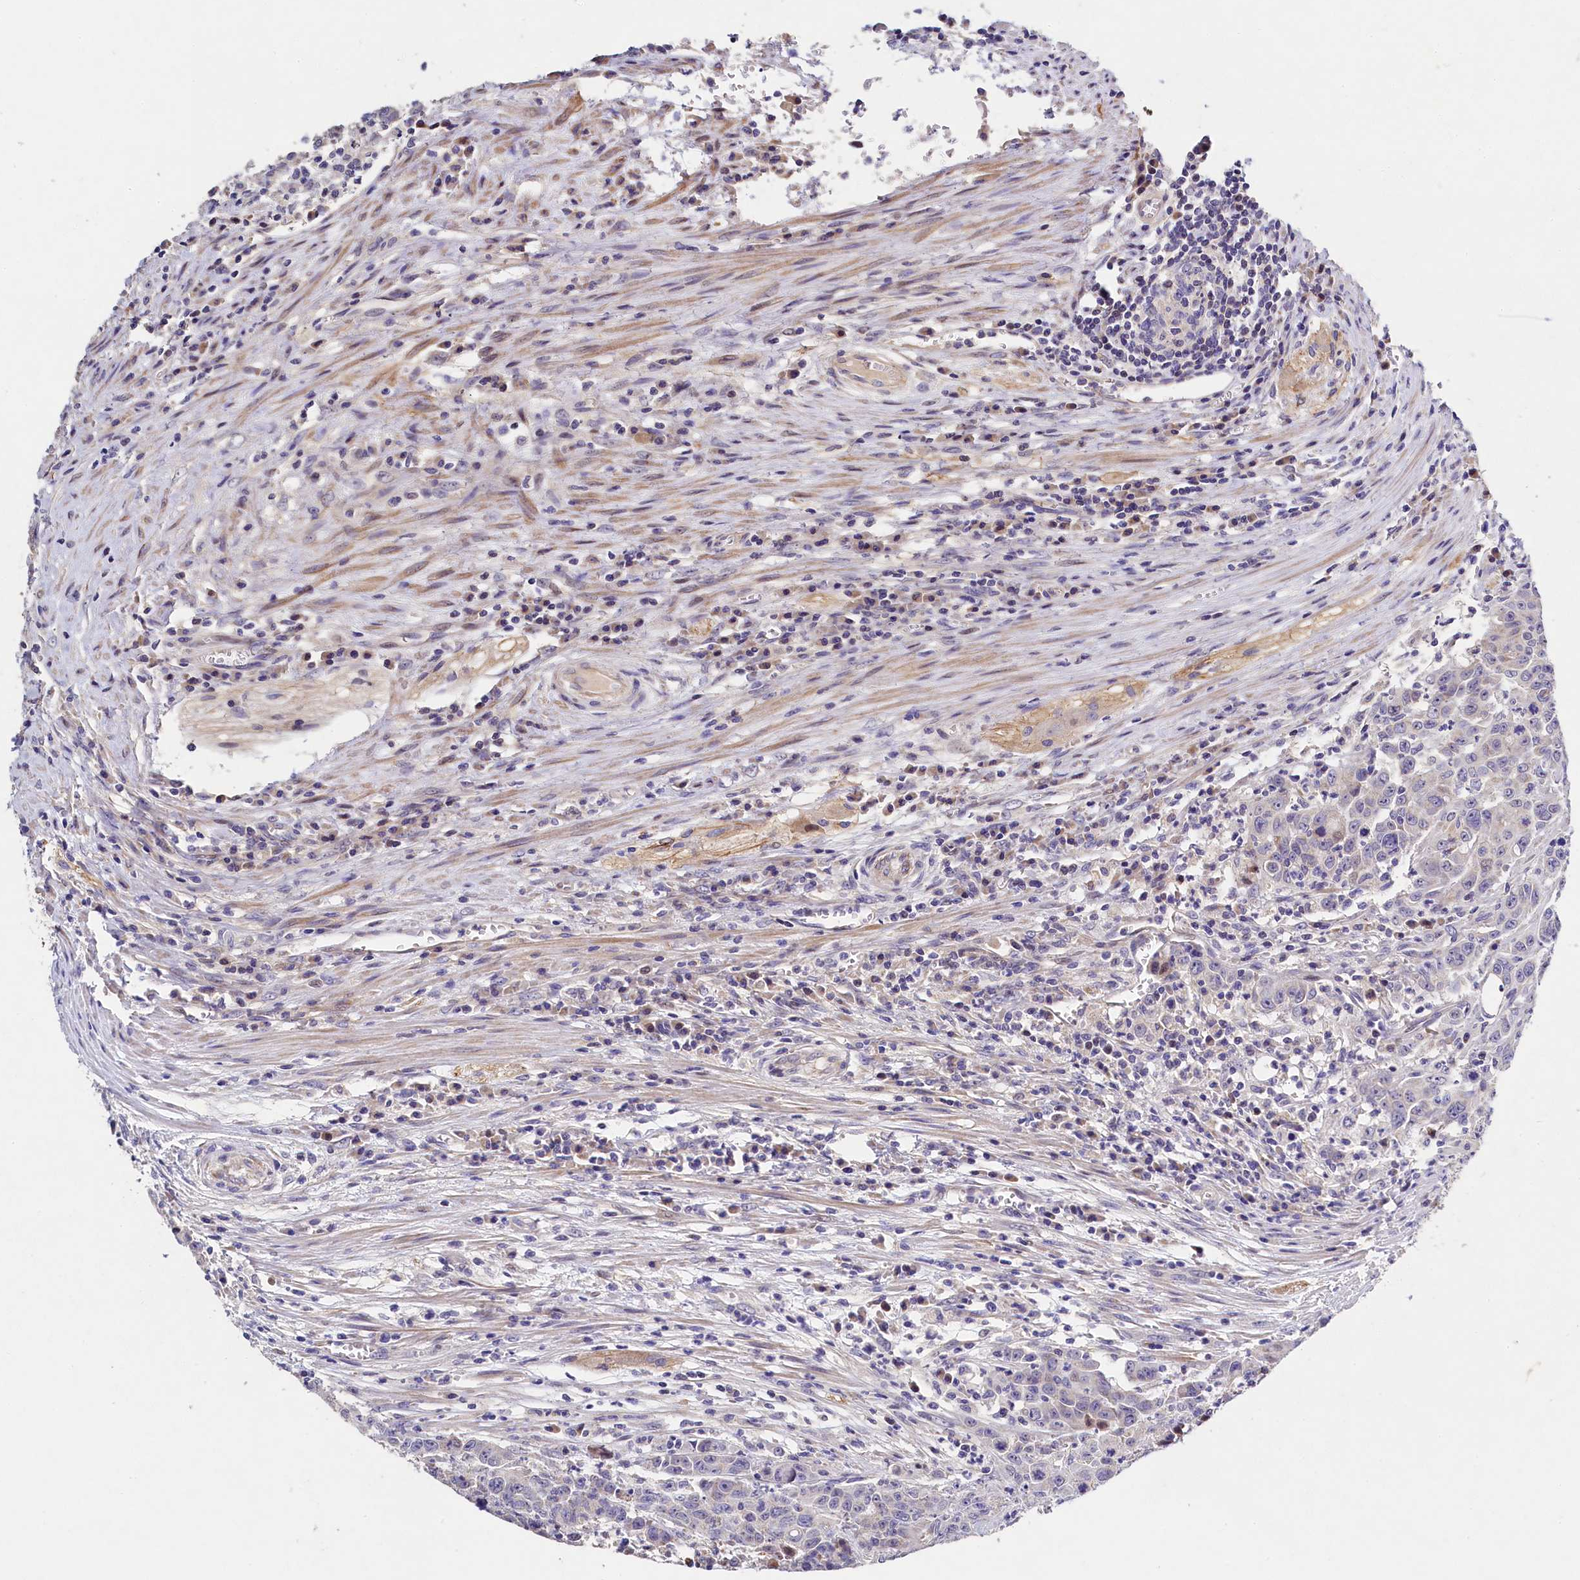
{"staining": {"intensity": "negative", "quantity": "none", "location": "none"}, "tissue": "colorectal cancer", "cell_type": "Tumor cells", "image_type": "cancer", "snomed": [{"axis": "morphology", "description": "Adenocarcinoma, NOS"}, {"axis": "topography", "description": "Colon"}], "caption": "Tumor cells show no significant staining in colorectal cancer.", "gene": "FXYD6", "patient": {"sex": "male", "age": 62}}